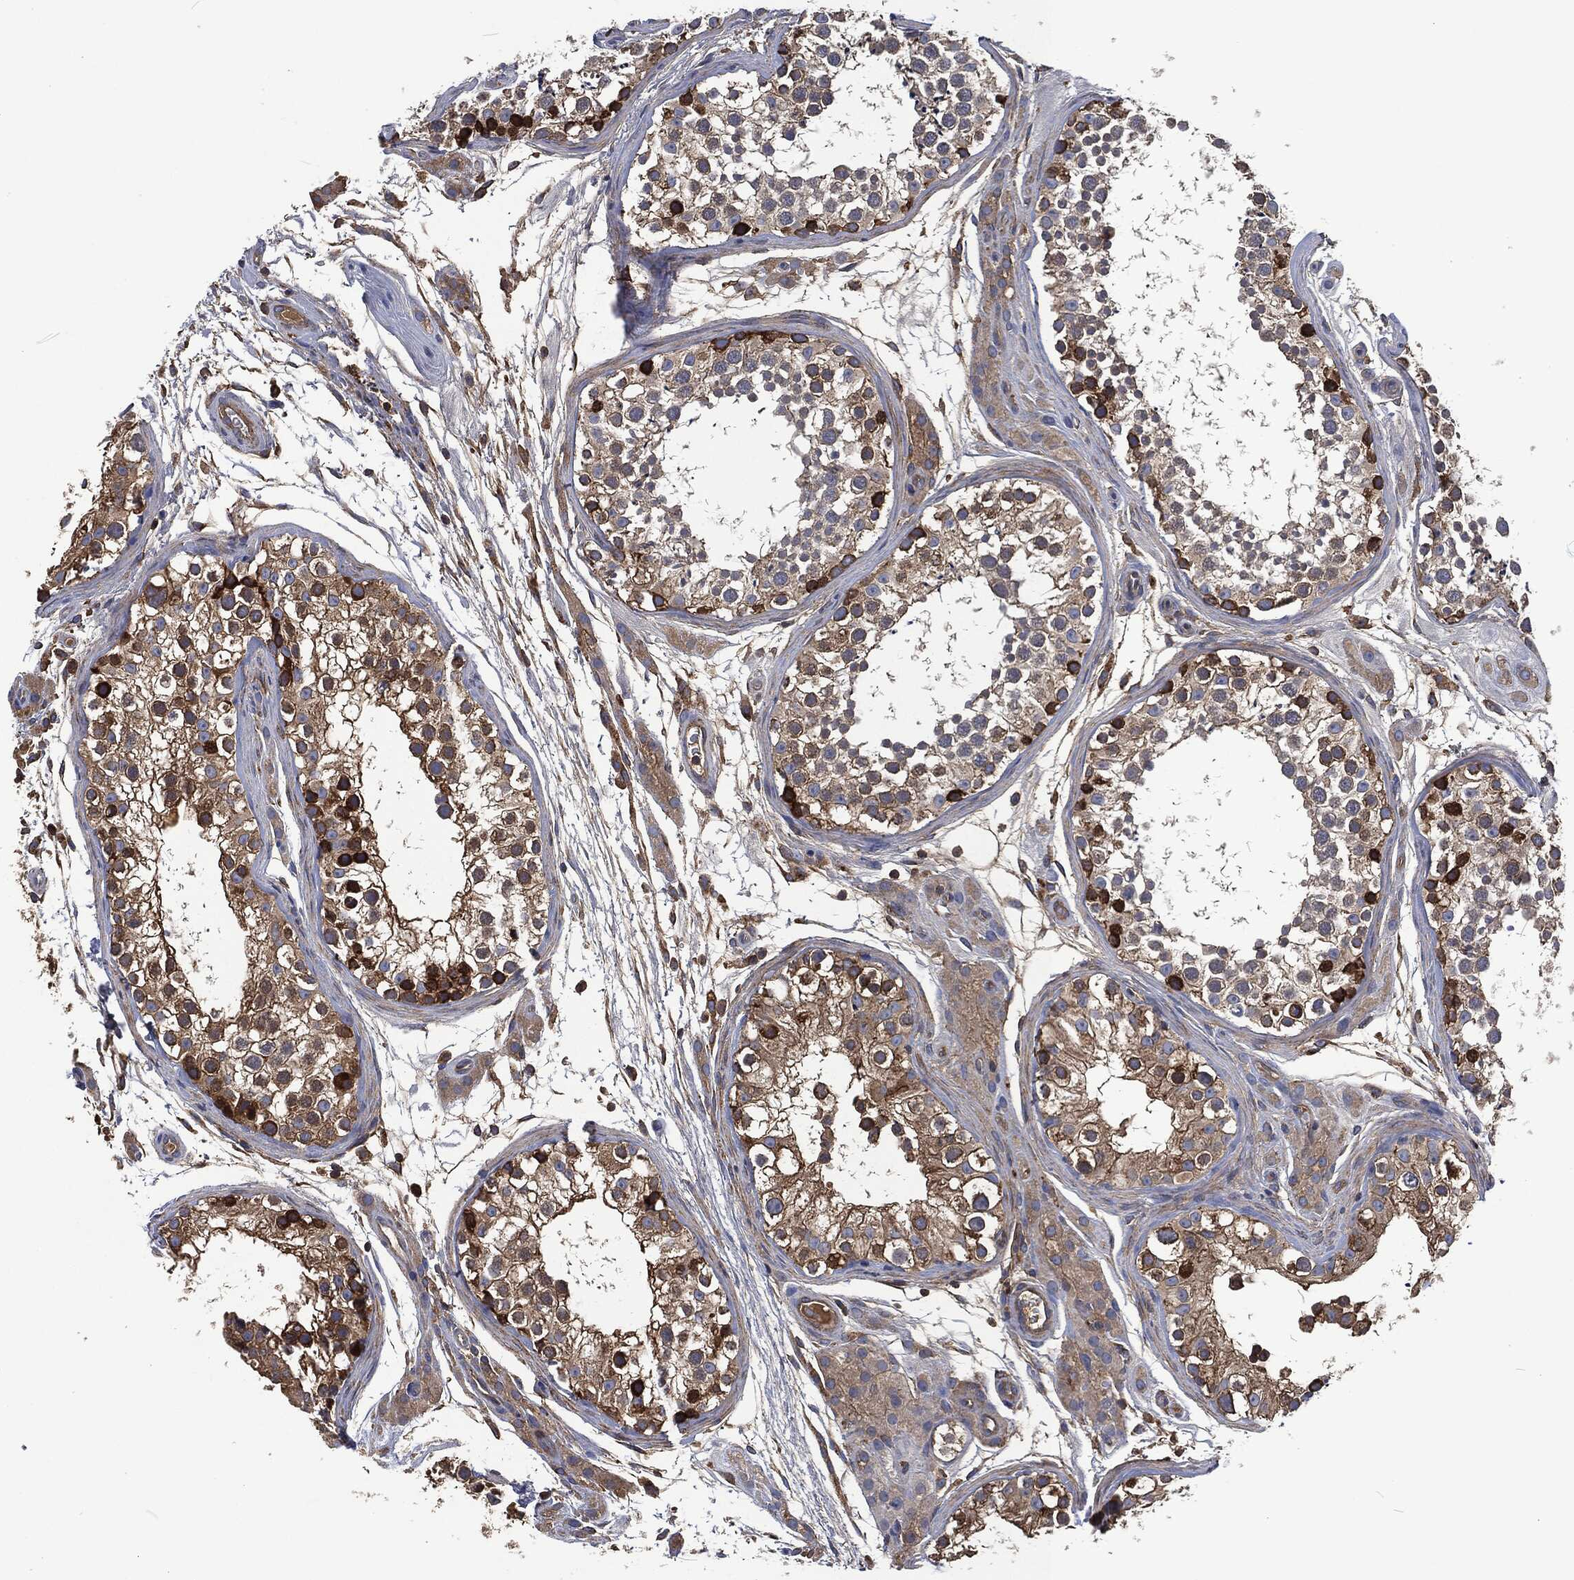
{"staining": {"intensity": "strong", "quantity": "<25%", "location": "cytoplasmic/membranous"}, "tissue": "testis", "cell_type": "Cells in seminiferous ducts", "image_type": "normal", "snomed": [{"axis": "morphology", "description": "Normal tissue, NOS"}, {"axis": "topography", "description": "Testis"}], "caption": "DAB (3,3'-diaminobenzidine) immunohistochemical staining of normal testis exhibits strong cytoplasmic/membranous protein expression in approximately <25% of cells in seminiferous ducts.", "gene": "LGALS9", "patient": {"sex": "male", "age": 31}}